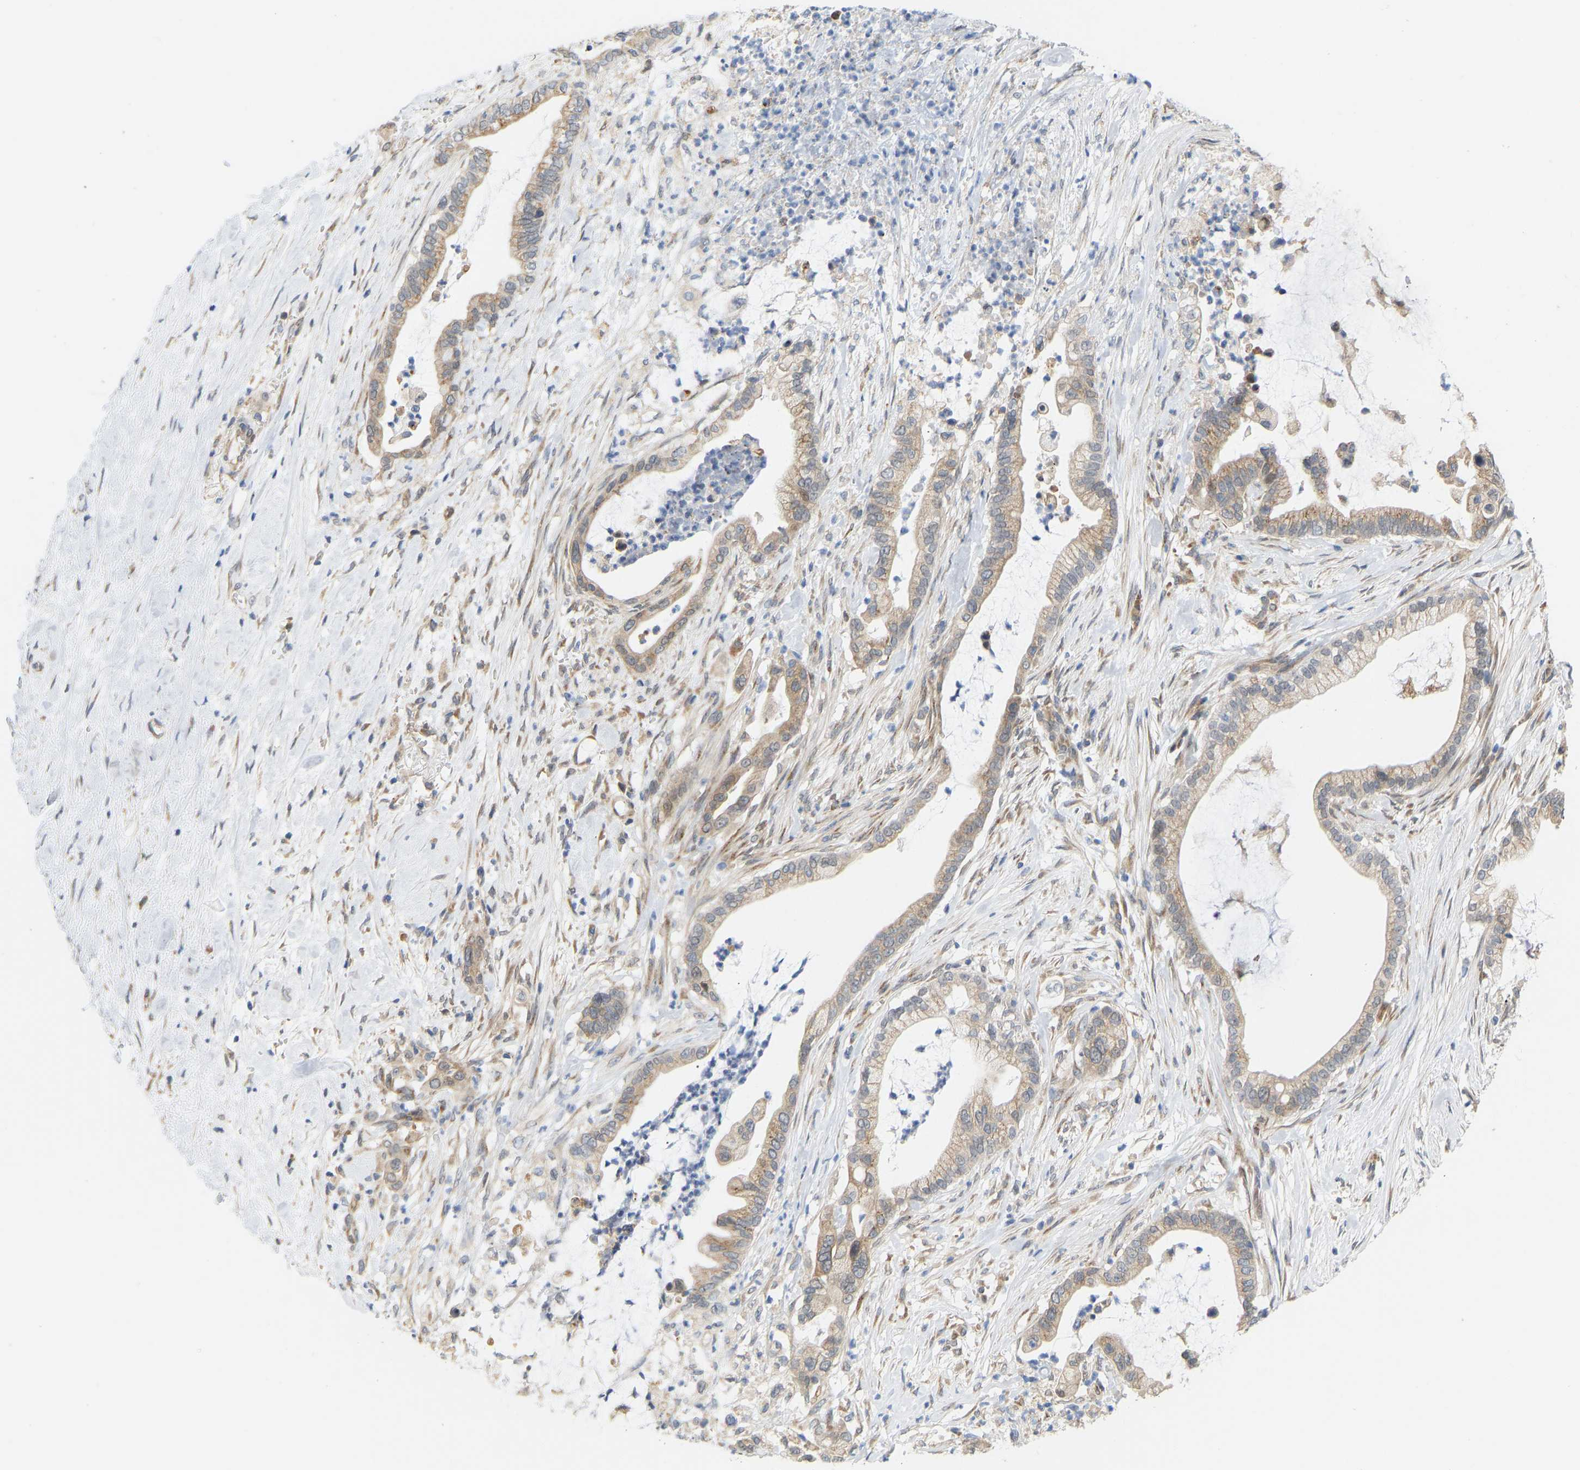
{"staining": {"intensity": "moderate", "quantity": ">75%", "location": "cytoplasmic/membranous"}, "tissue": "pancreatic cancer", "cell_type": "Tumor cells", "image_type": "cancer", "snomed": [{"axis": "morphology", "description": "Adenocarcinoma, NOS"}, {"axis": "topography", "description": "Pancreas"}], "caption": "Immunohistochemistry of pancreatic cancer (adenocarcinoma) shows medium levels of moderate cytoplasmic/membranous expression in approximately >75% of tumor cells.", "gene": "BEND3", "patient": {"sex": "male", "age": 69}}